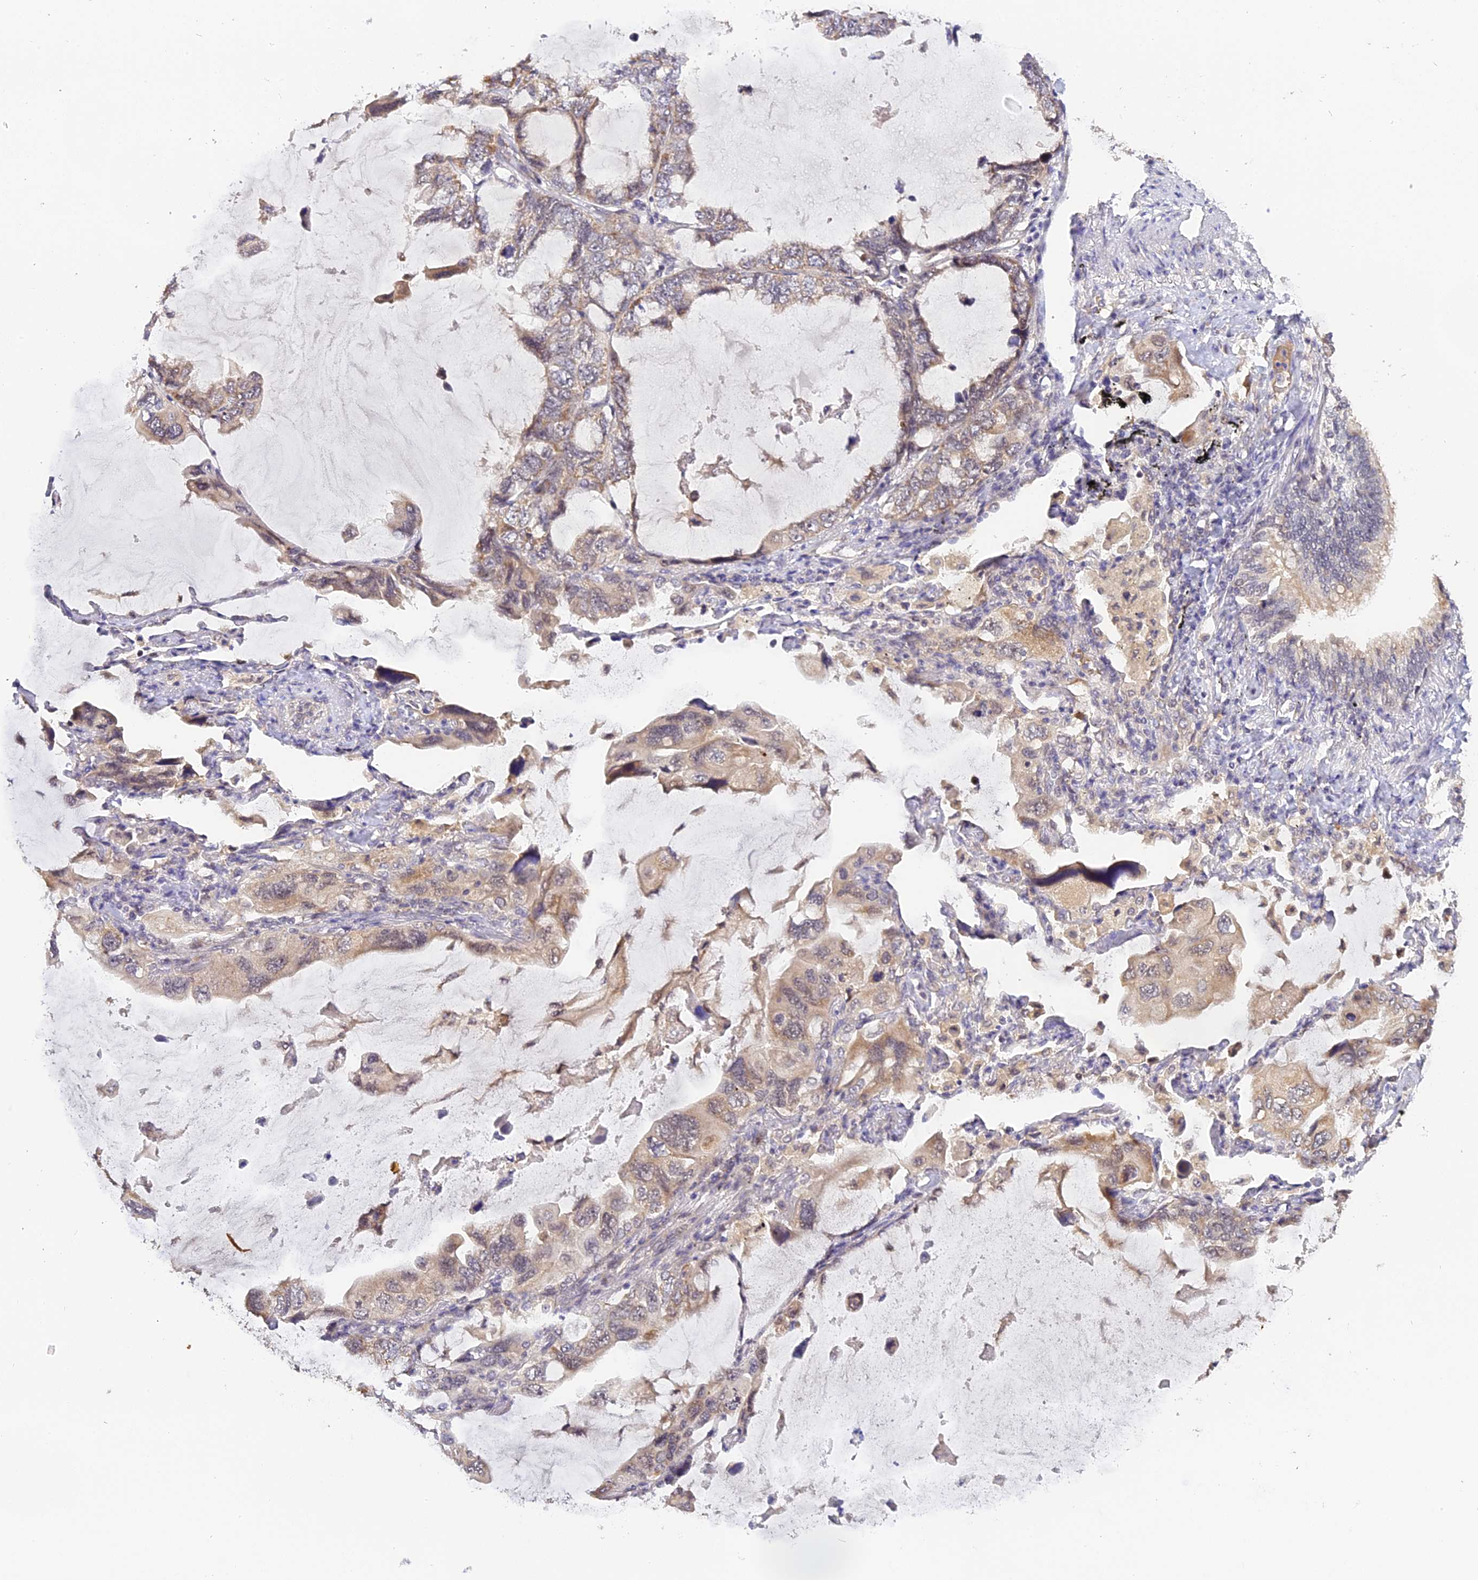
{"staining": {"intensity": "weak", "quantity": ">75%", "location": "cytoplasmic/membranous"}, "tissue": "lung cancer", "cell_type": "Tumor cells", "image_type": "cancer", "snomed": [{"axis": "morphology", "description": "Squamous cell carcinoma, NOS"}, {"axis": "topography", "description": "Lung"}], "caption": "IHC histopathology image of neoplastic tissue: human lung squamous cell carcinoma stained using immunohistochemistry (IHC) demonstrates low levels of weak protein expression localized specifically in the cytoplasmic/membranous of tumor cells, appearing as a cytoplasmic/membranous brown color.", "gene": "IMPACT", "patient": {"sex": "female", "age": 73}}